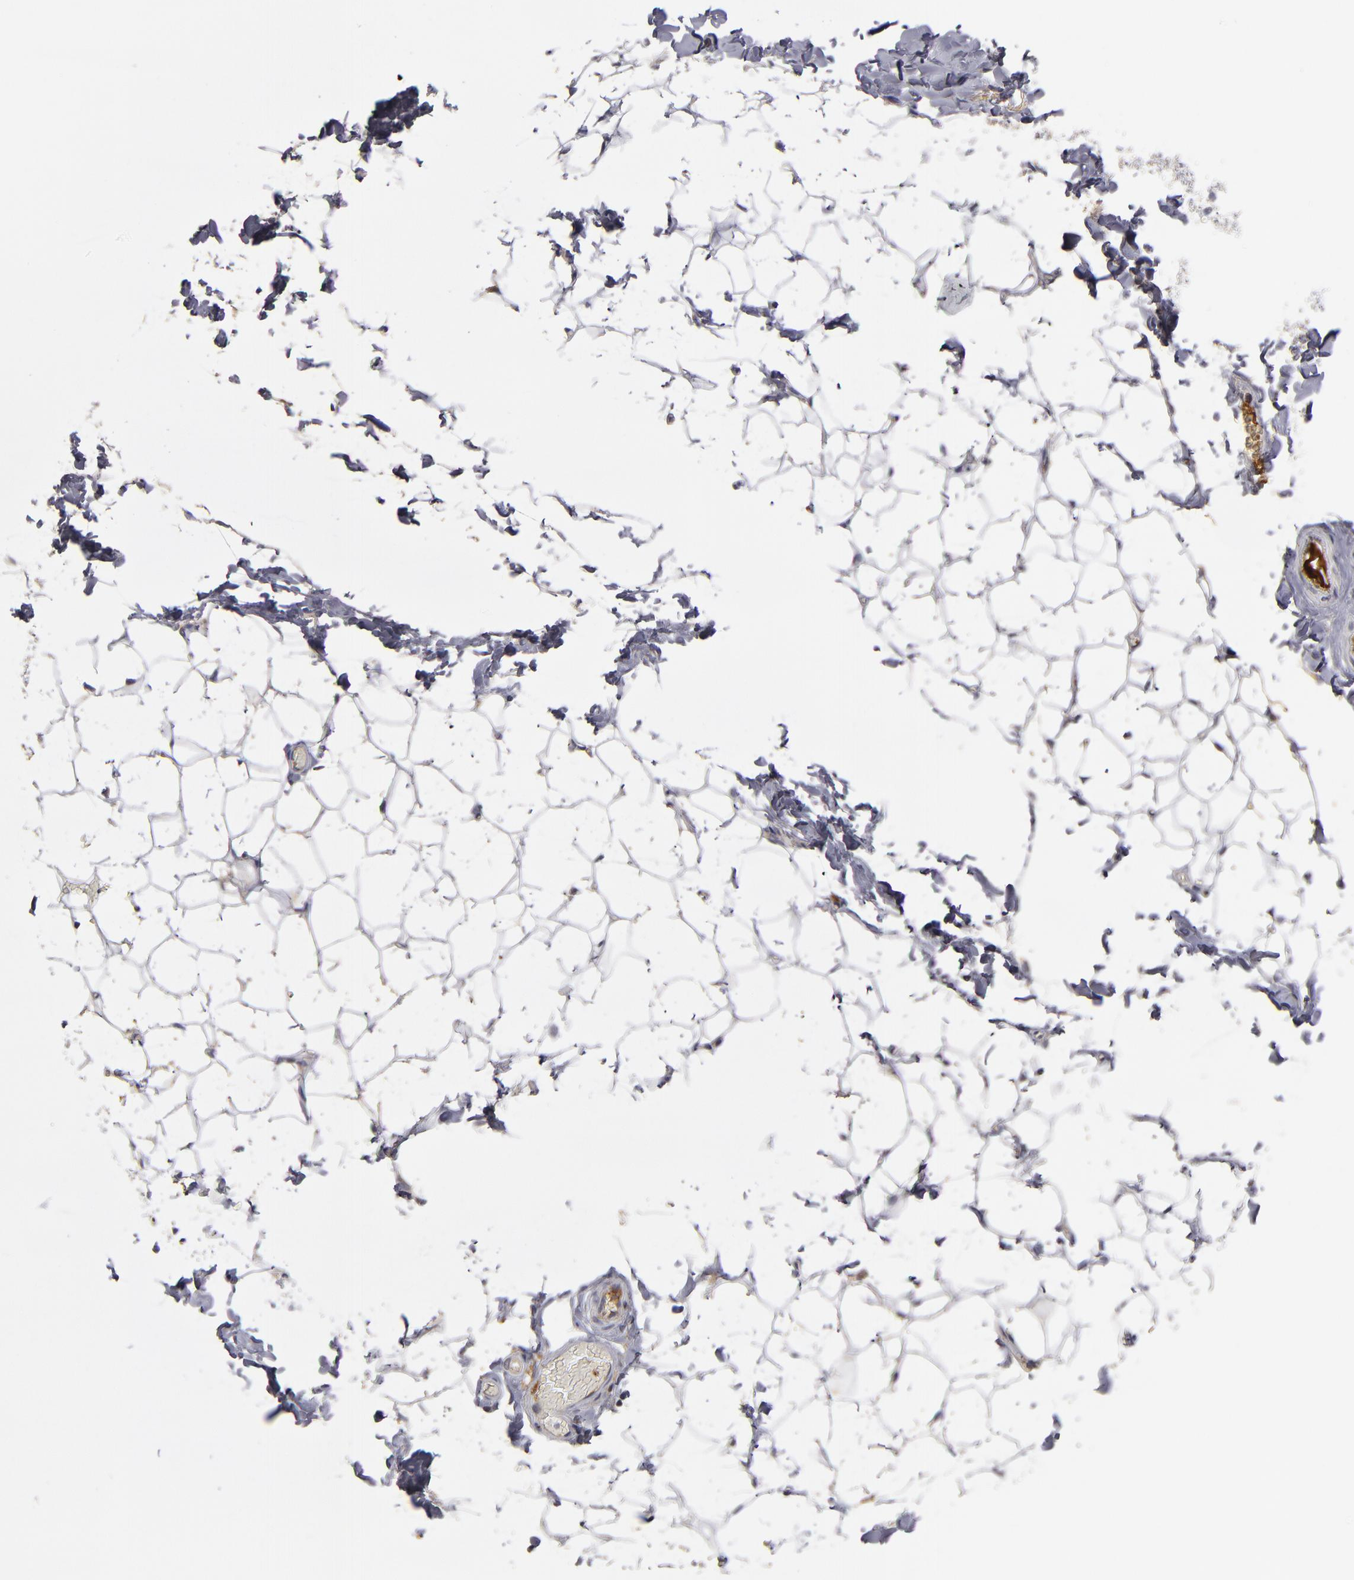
{"staining": {"intensity": "negative", "quantity": "none", "location": "none"}, "tissue": "adipose tissue", "cell_type": "Adipocytes", "image_type": "normal", "snomed": [{"axis": "morphology", "description": "Normal tissue, NOS"}, {"axis": "topography", "description": "Soft tissue"}], "caption": "This is an immunohistochemistry image of normal human adipose tissue. There is no positivity in adipocytes.", "gene": "EXD2", "patient": {"sex": "male", "age": 26}}